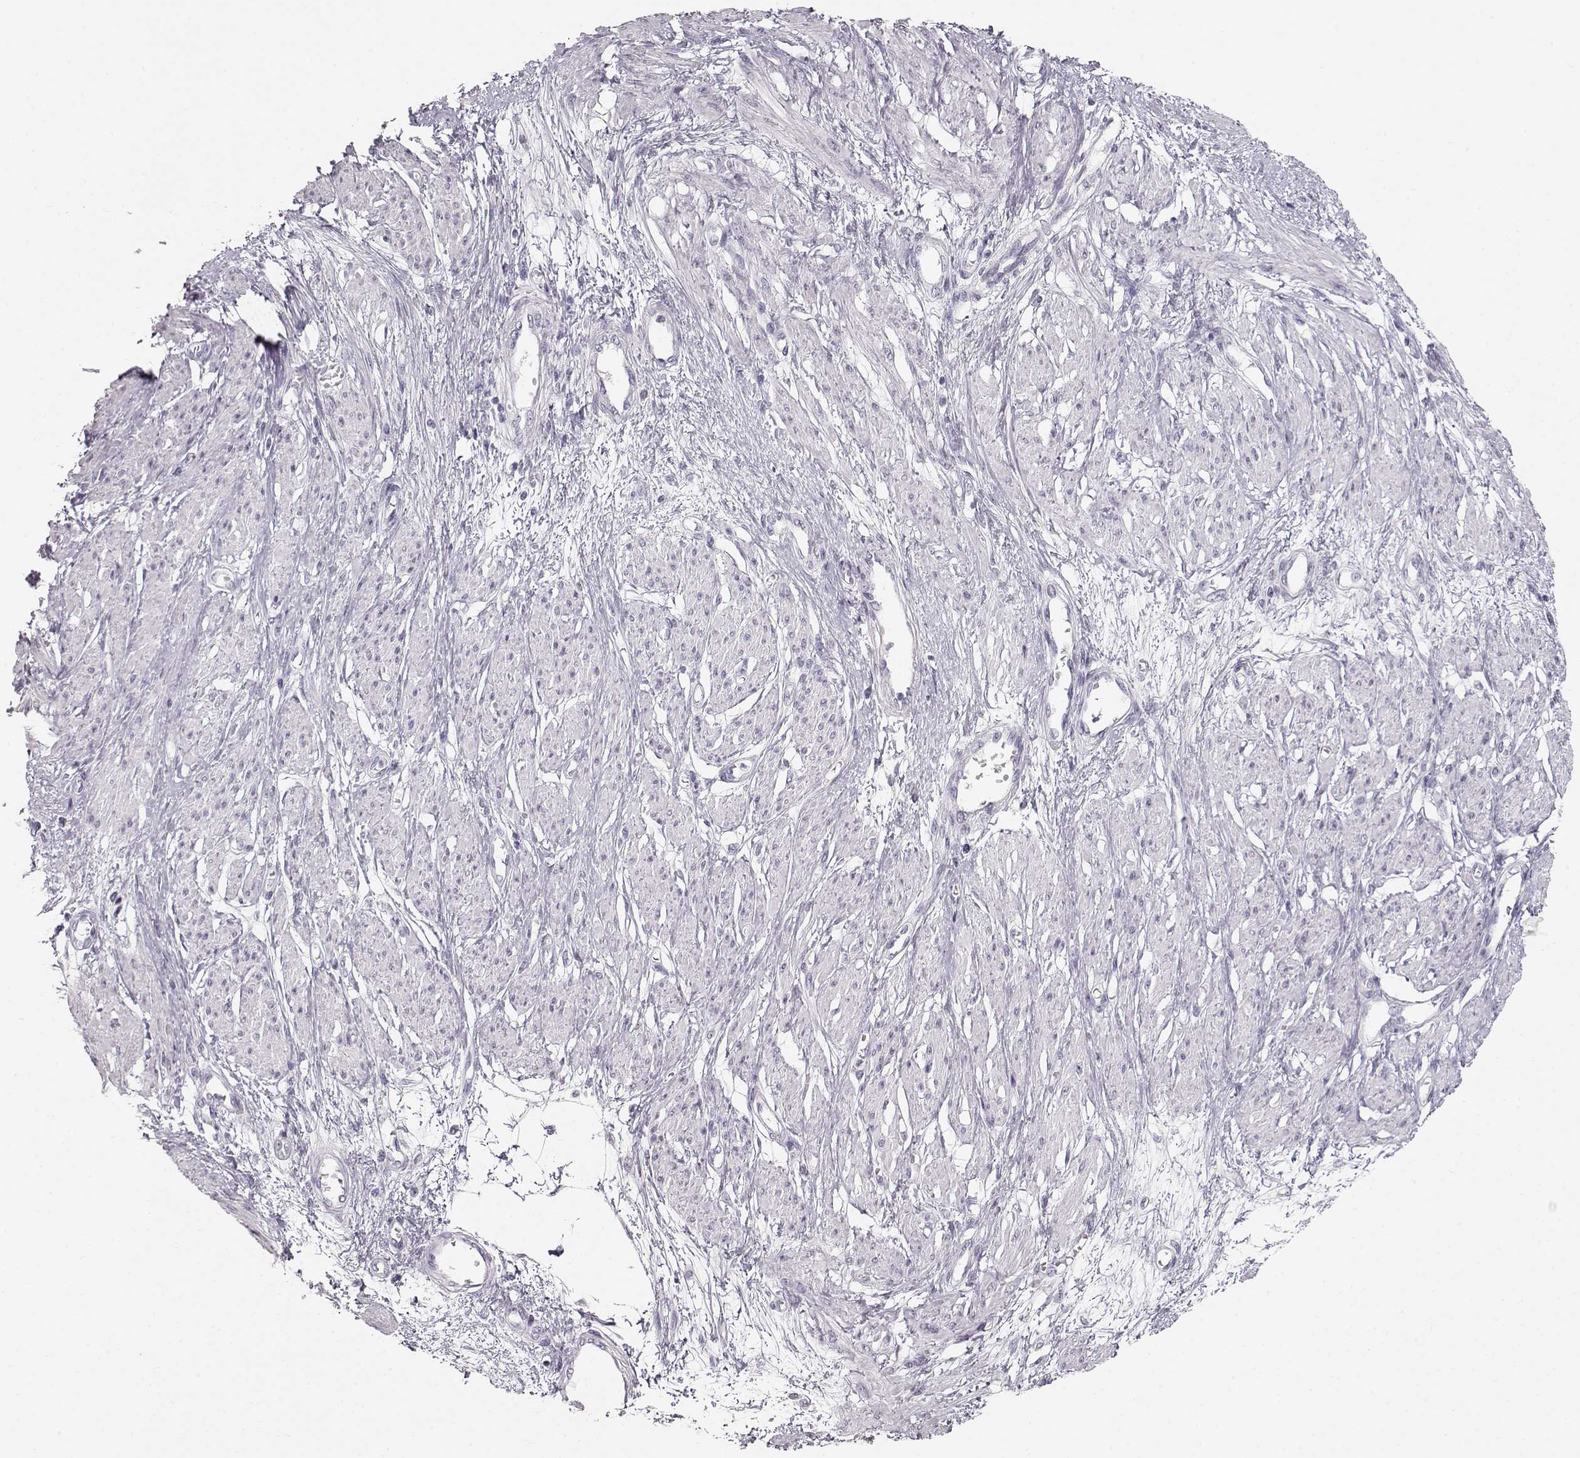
{"staining": {"intensity": "negative", "quantity": "none", "location": "none"}, "tissue": "smooth muscle", "cell_type": "Smooth muscle cells", "image_type": "normal", "snomed": [{"axis": "morphology", "description": "Normal tissue, NOS"}, {"axis": "topography", "description": "Smooth muscle"}, {"axis": "topography", "description": "Uterus"}], "caption": "A high-resolution photomicrograph shows immunohistochemistry (IHC) staining of benign smooth muscle, which exhibits no significant staining in smooth muscle cells.", "gene": "FAM205A", "patient": {"sex": "female", "age": 39}}